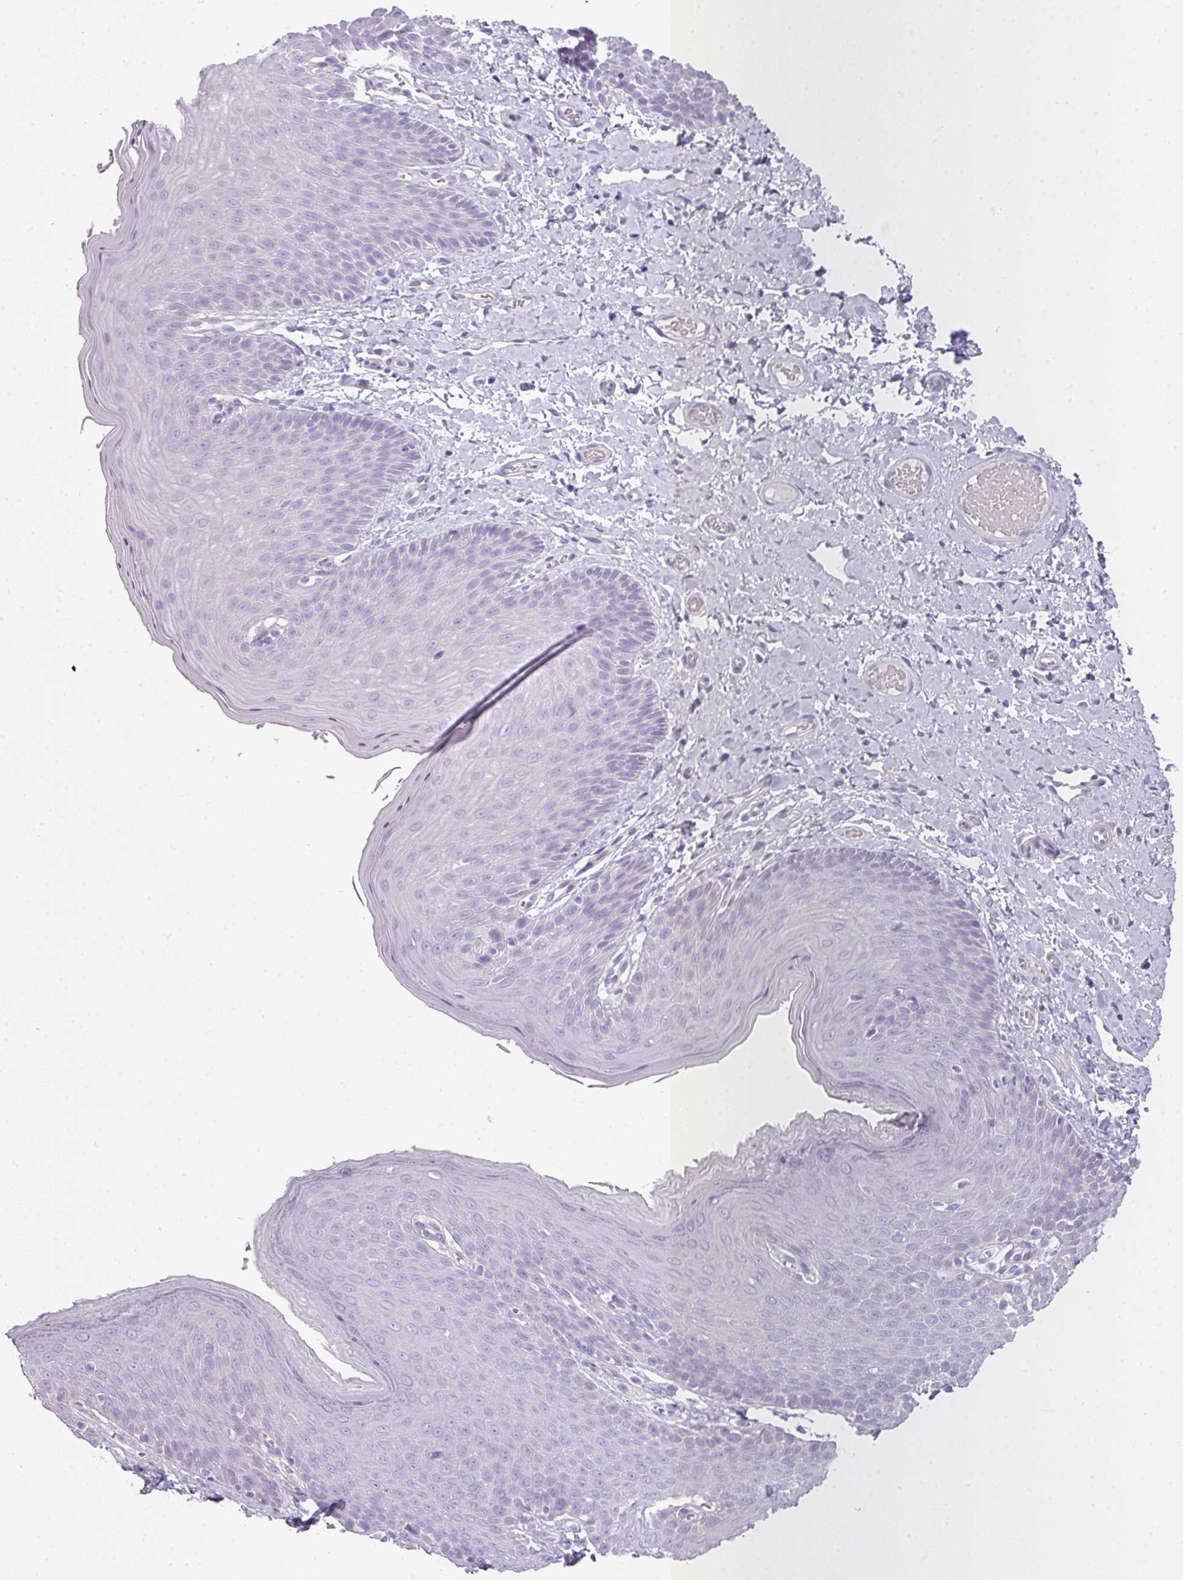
{"staining": {"intensity": "negative", "quantity": "none", "location": "none"}, "tissue": "skin", "cell_type": "Epidermal cells", "image_type": "normal", "snomed": [{"axis": "morphology", "description": "Normal tissue, NOS"}, {"axis": "topography", "description": "Anal"}], "caption": "An immunohistochemistry (IHC) photomicrograph of unremarkable skin is shown. There is no staining in epidermal cells of skin.", "gene": "GLI4", "patient": {"sex": "female", "age": 40}}